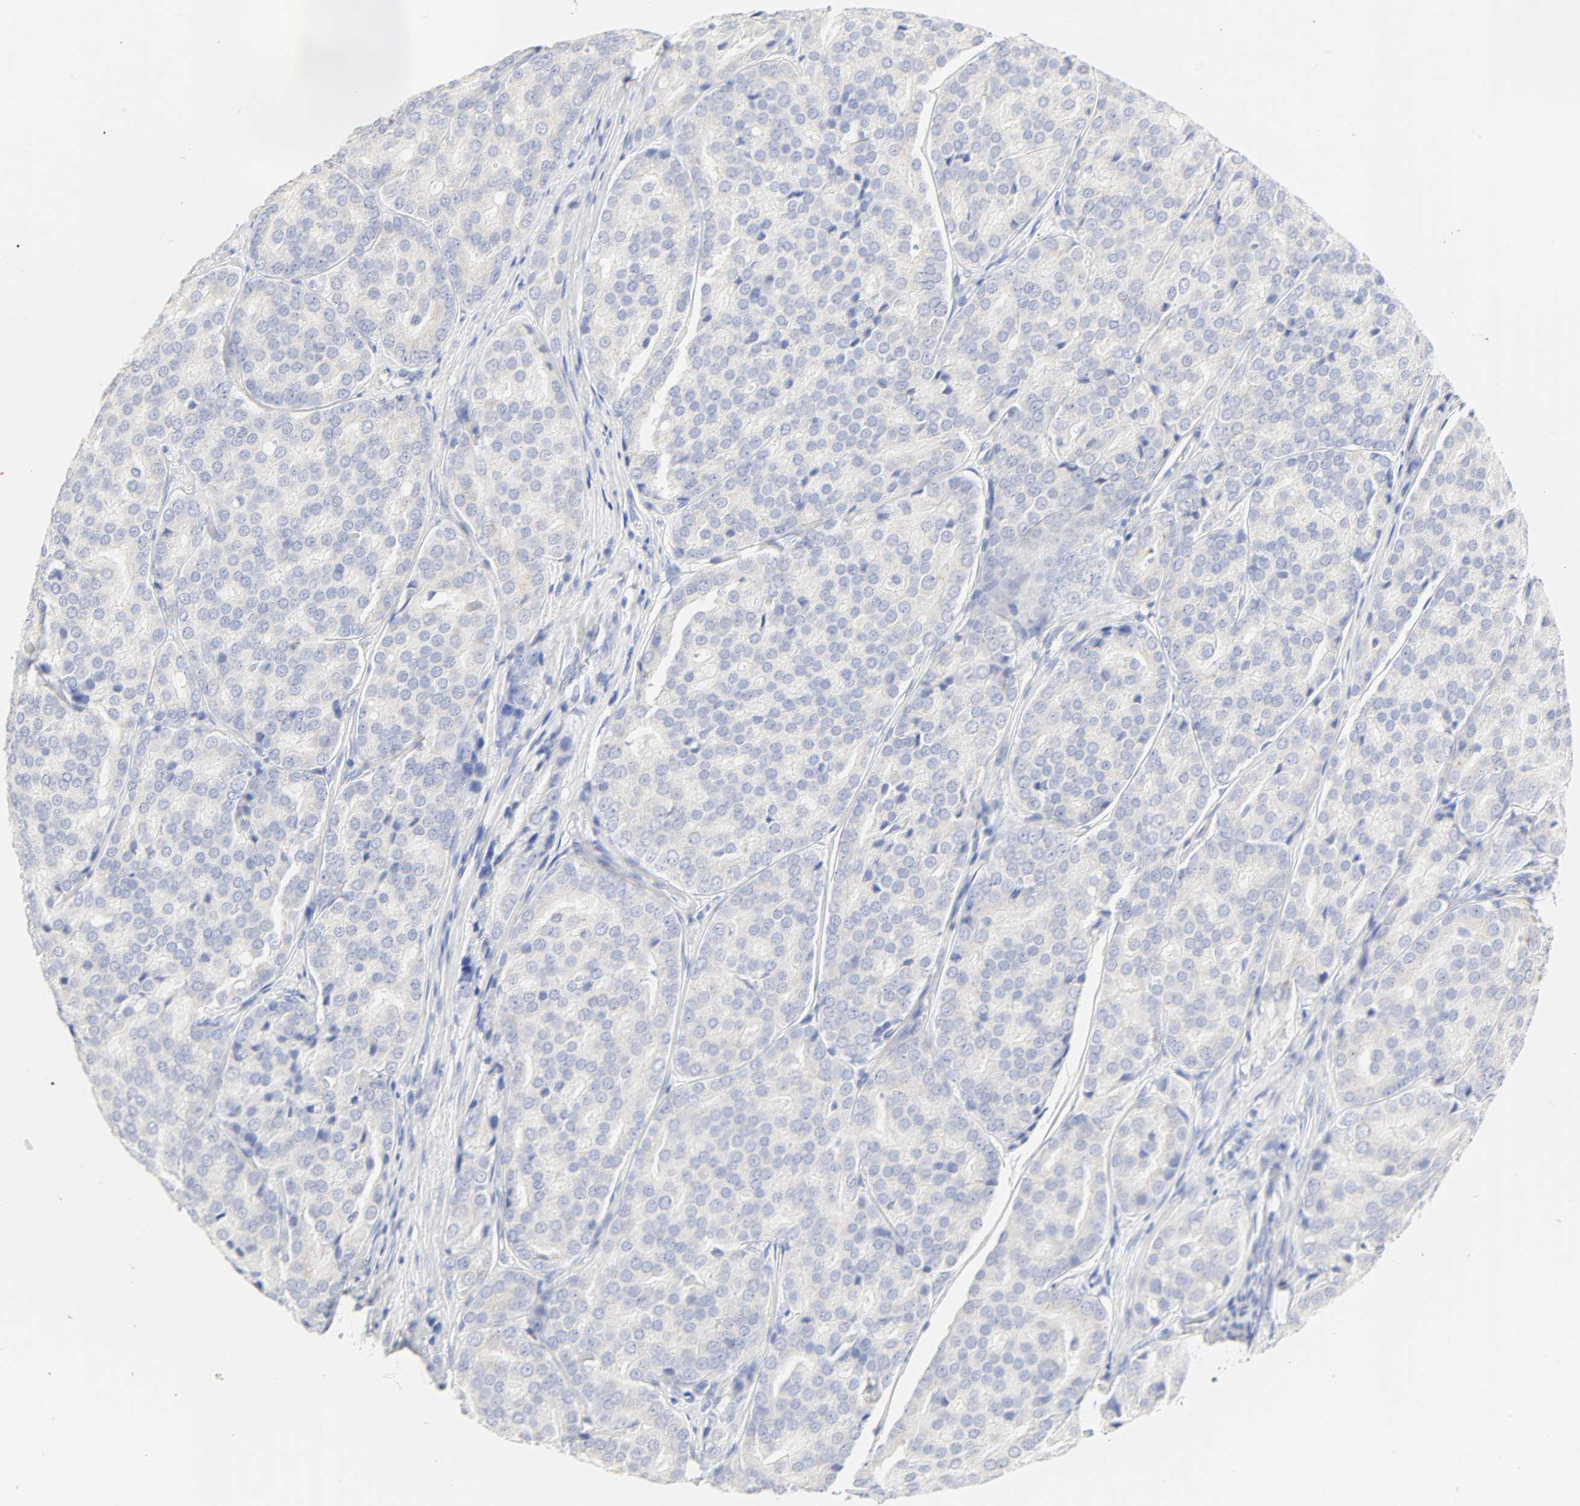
{"staining": {"intensity": "negative", "quantity": "none", "location": "none"}, "tissue": "prostate cancer", "cell_type": "Tumor cells", "image_type": "cancer", "snomed": [{"axis": "morphology", "description": "Adenocarcinoma, High grade"}, {"axis": "topography", "description": "Prostate"}], "caption": "An immunohistochemistry image of prostate cancer (adenocarcinoma (high-grade)) is shown. There is no staining in tumor cells of prostate cancer (adenocarcinoma (high-grade)).", "gene": "SLCO1B3", "patient": {"sex": "male", "age": 64}}